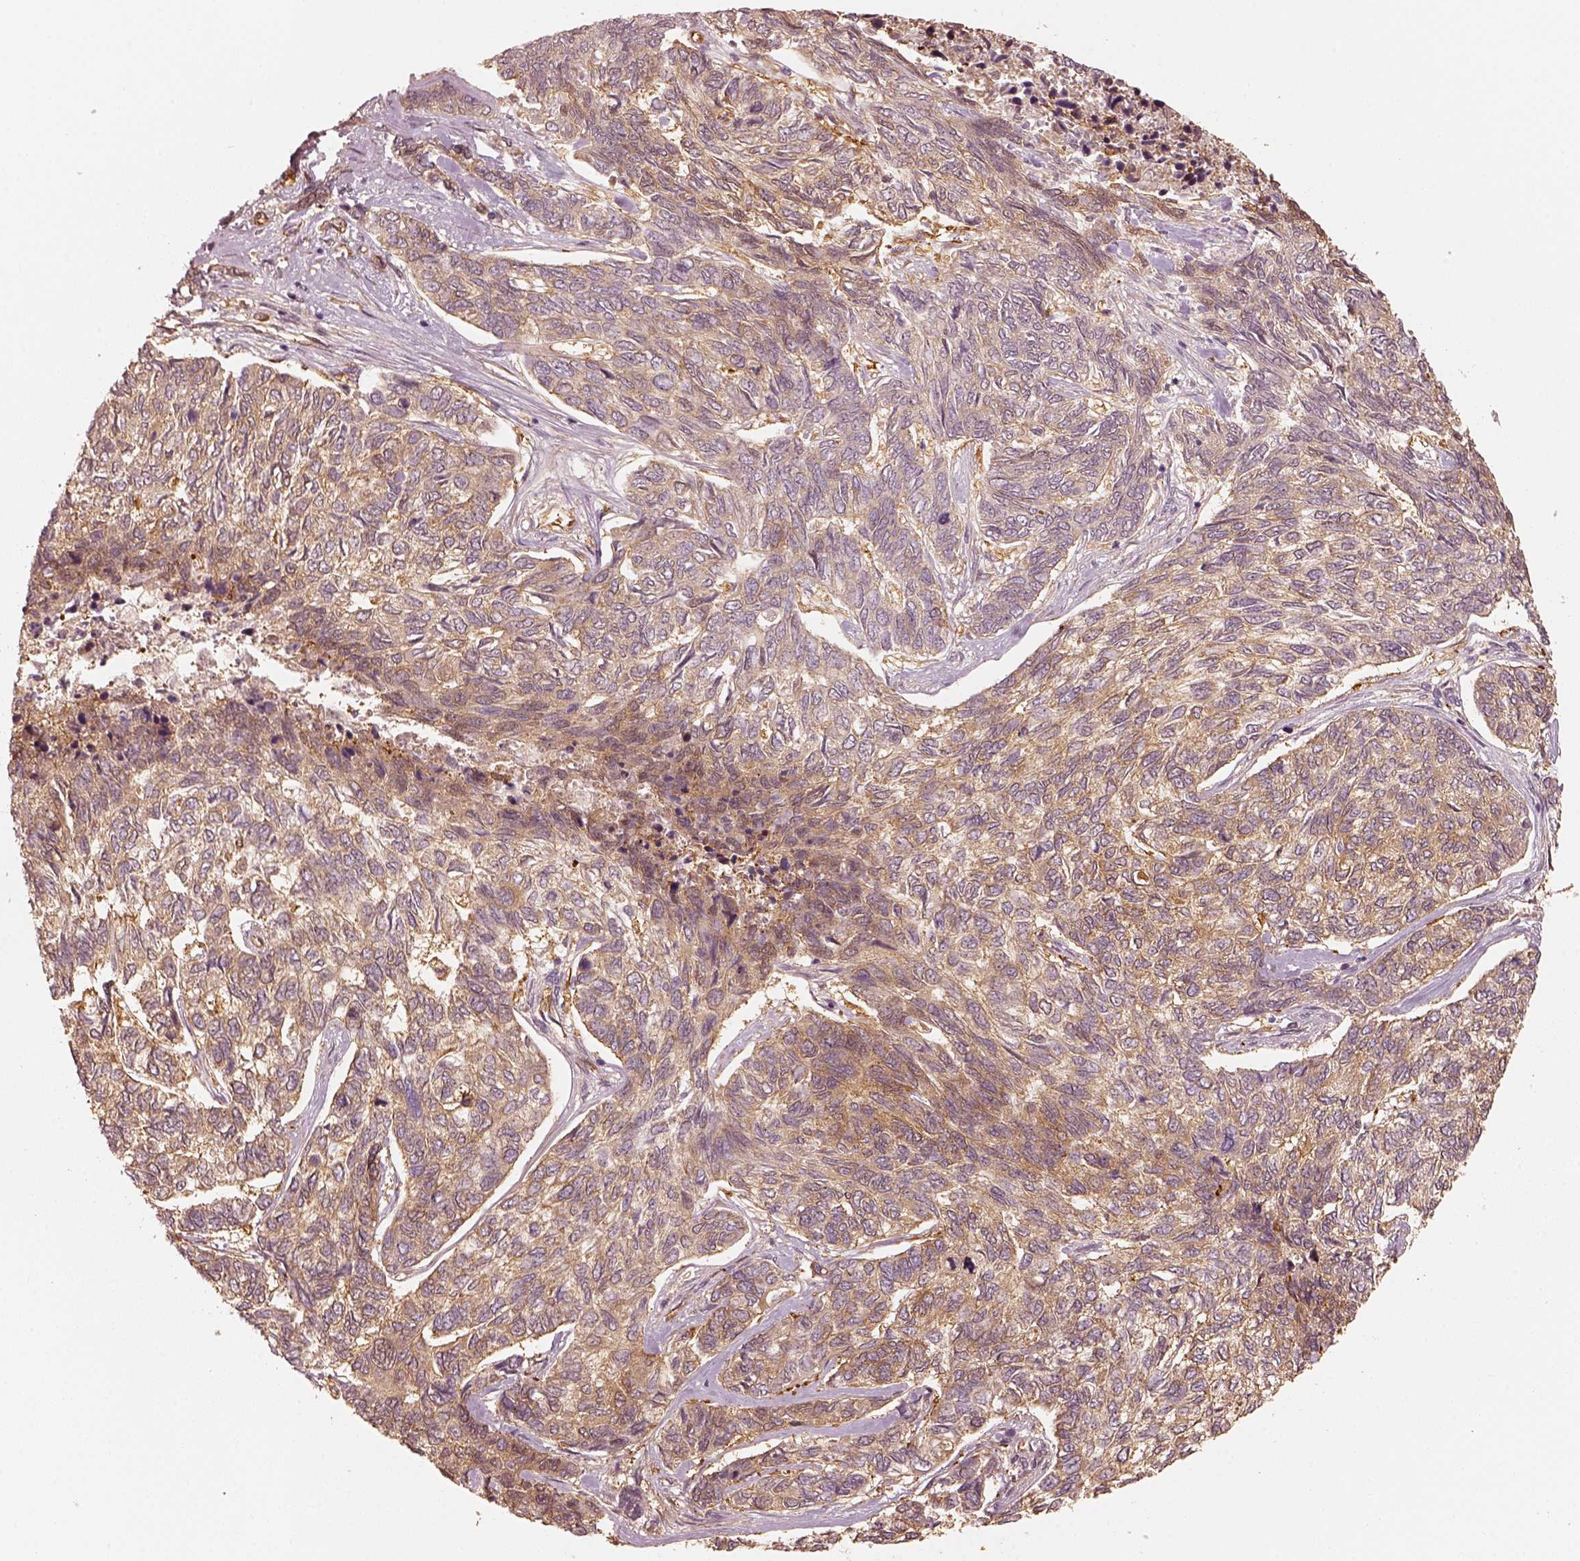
{"staining": {"intensity": "moderate", "quantity": ">75%", "location": "cytoplasmic/membranous"}, "tissue": "skin cancer", "cell_type": "Tumor cells", "image_type": "cancer", "snomed": [{"axis": "morphology", "description": "Basal cell carcinoma"}, {"axis": "topography", "description": "Skin"}], "caption": "Immunohistochemical staining of skin cancer displays medium levels of moderate cytoplasmic/membranous staining in approximately >75% of tumor cells.", "gene": "FSCN1", "patient": {"sex": "female", "age": 65}}